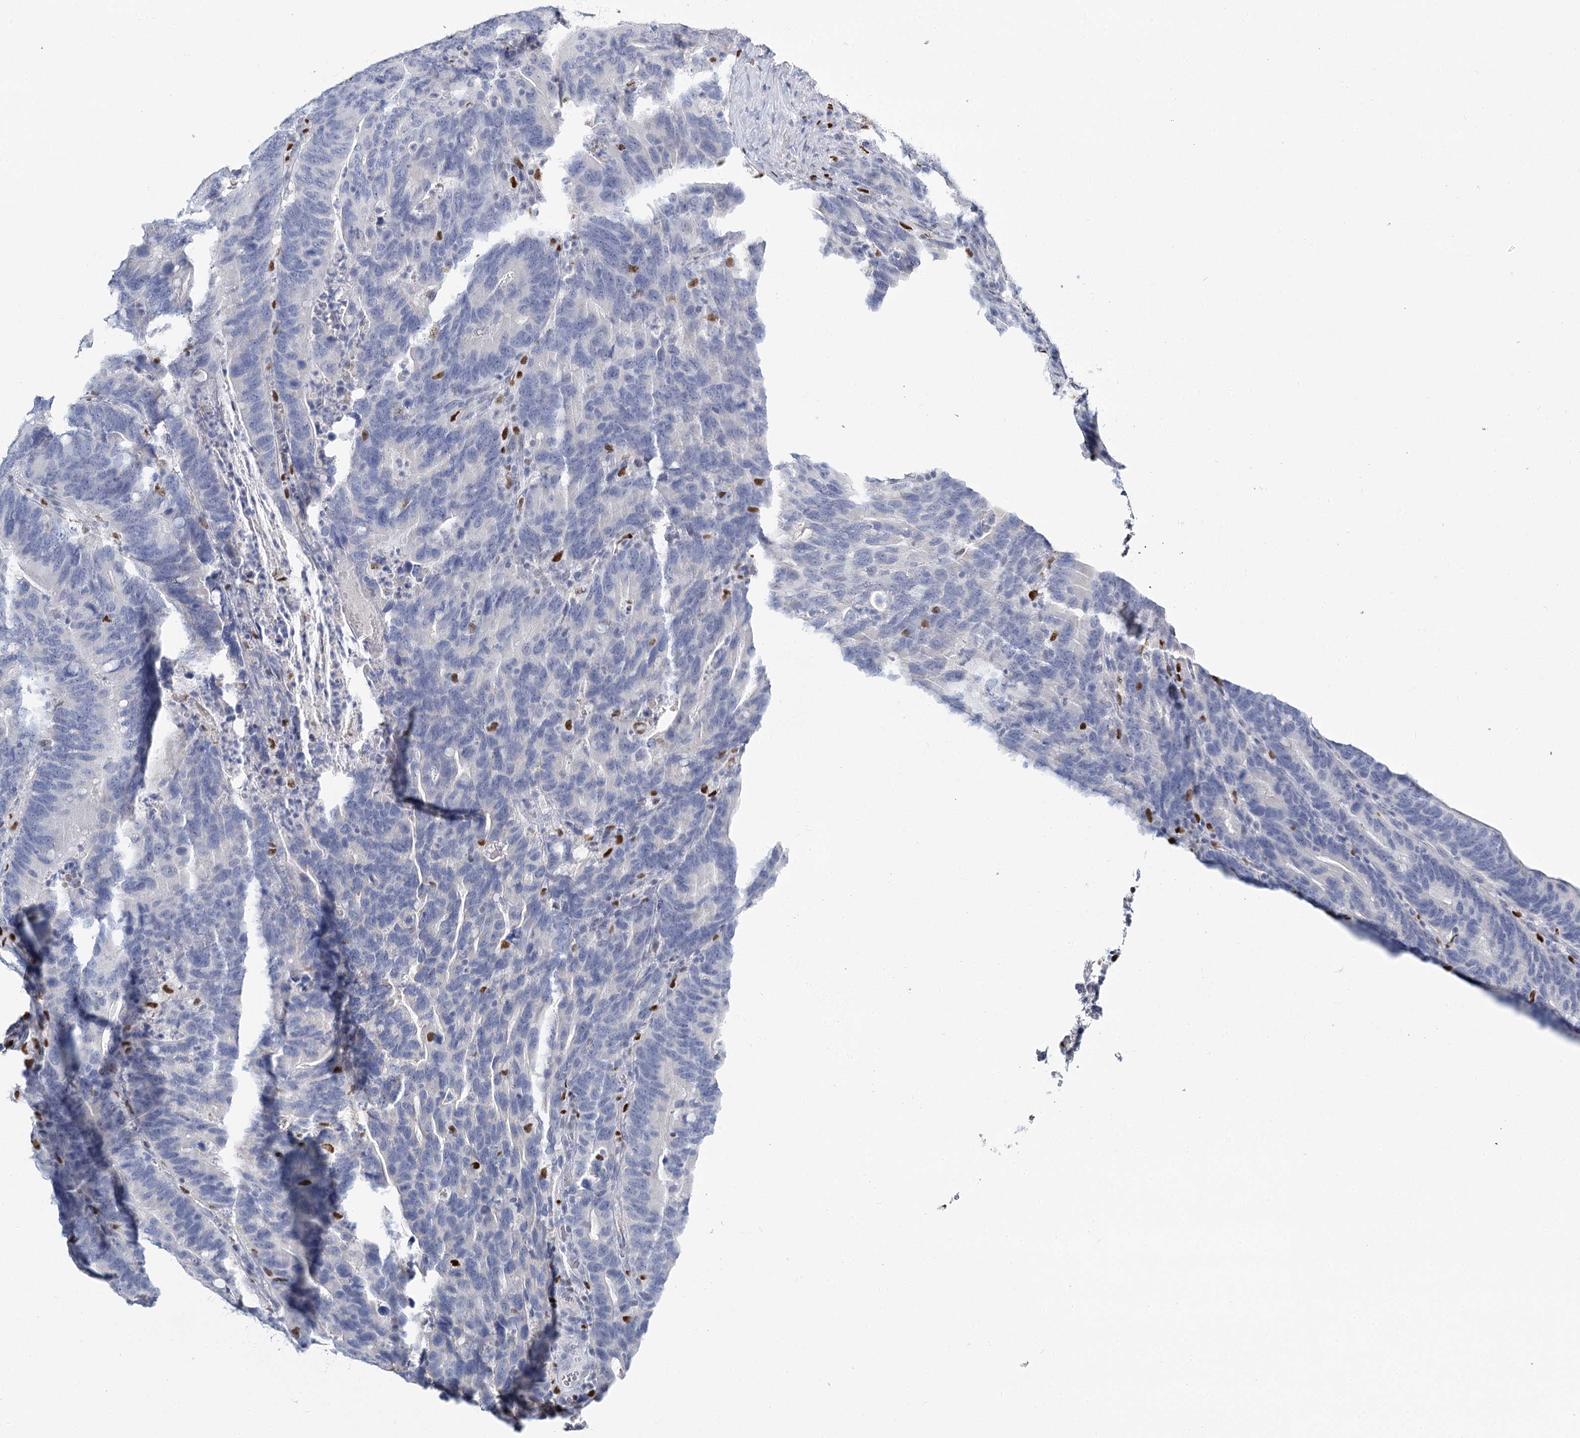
{"staining": {"intensity": "negative", "quantity": "none", "location": "none"}, "tissue": "colorectal cancer", "cell_type": "Tumor cells", "image_type": "cancer", "snomed": [{"axis": "morphology", "description": "Adenocarcinoma, NOS"}, {"axis": "topography", "description": "Colon"}], "caption": "This image is of colorectal cancer stained with immunohistochemistry (IHC) to label a protein in brown with the nuclei are counter-stained blue. There is no expression in tumor cells.", "gene": "IGSF3", "patient": {"sex": "female", "age": 66}}